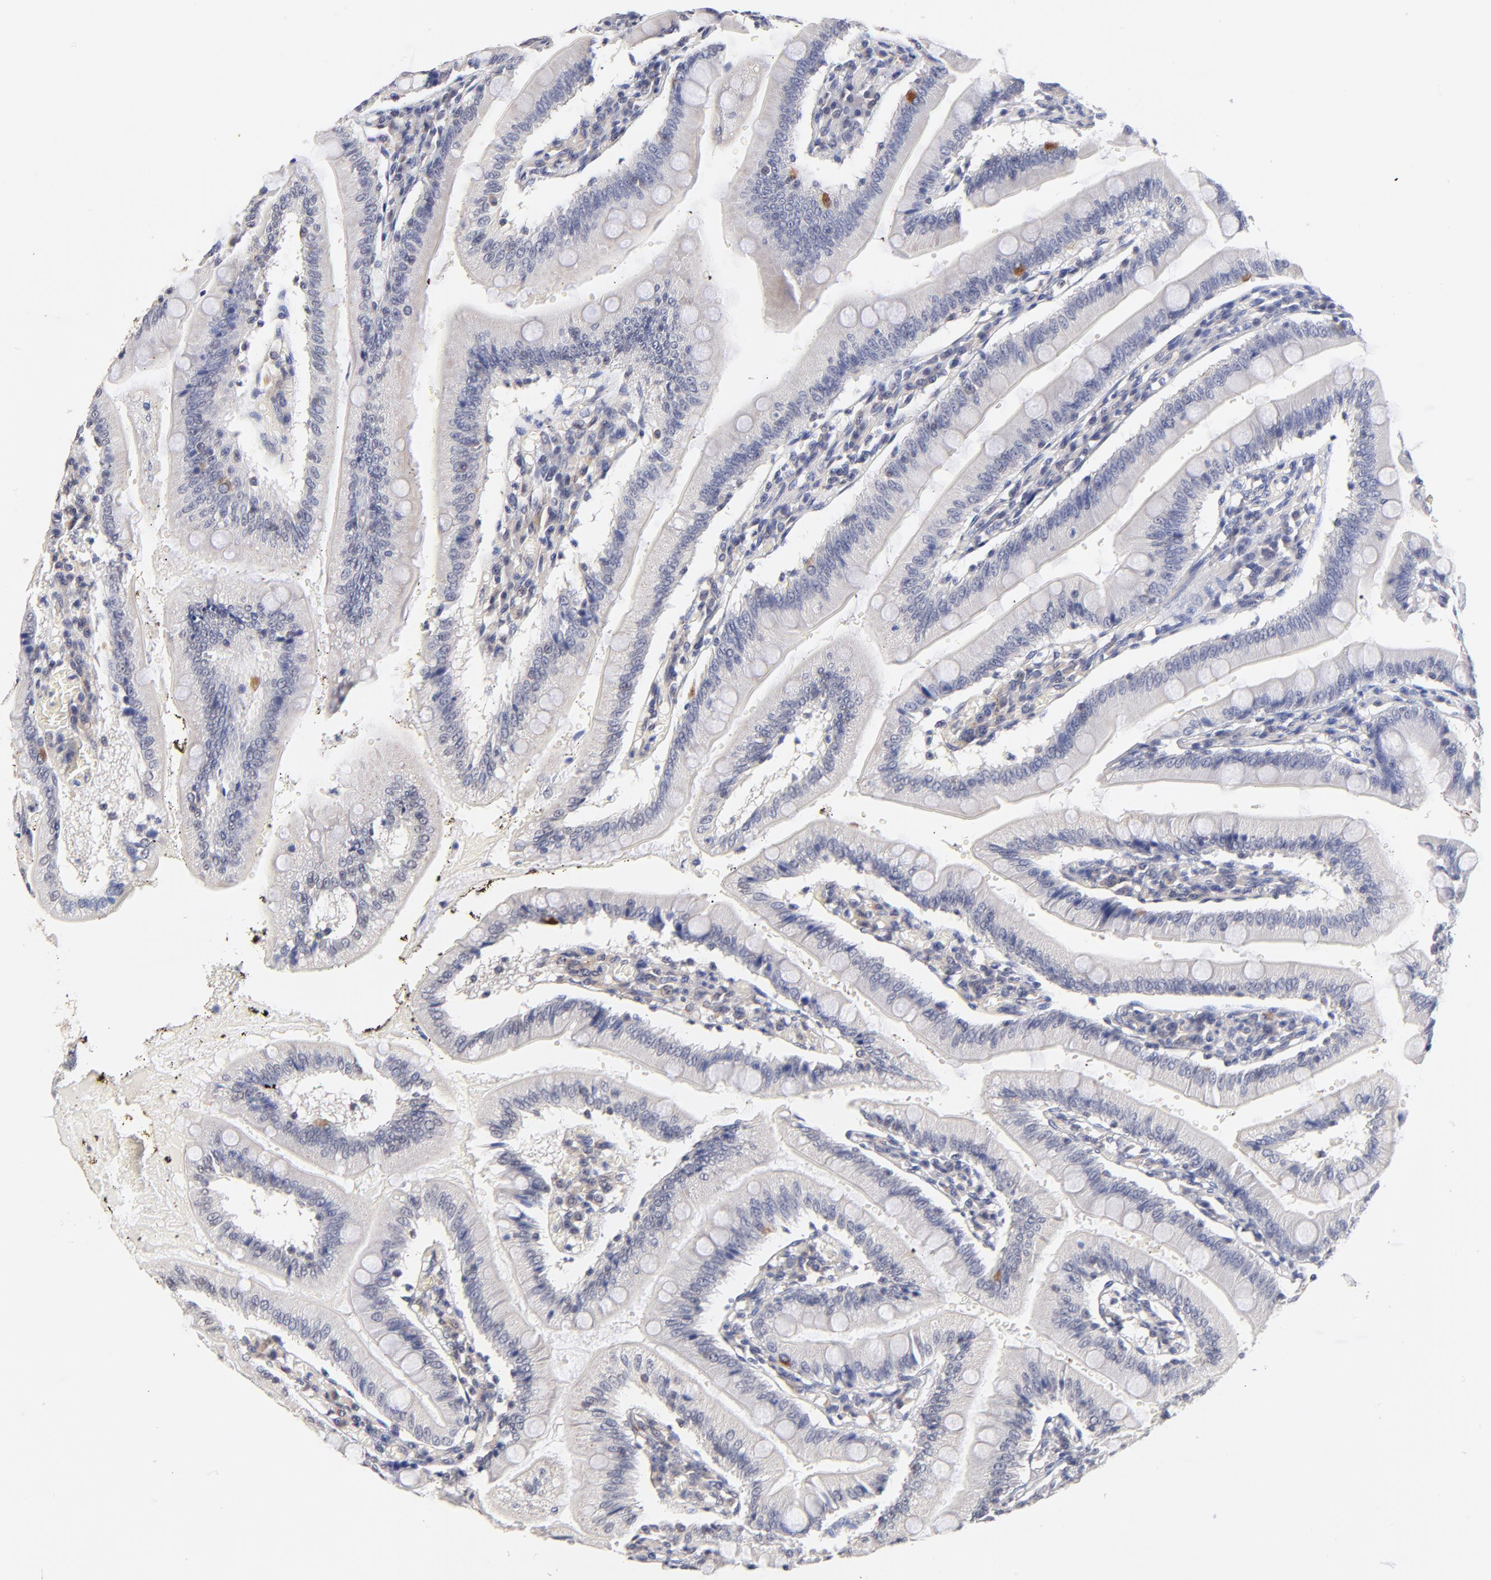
{"staining": {"intensity": "negative", "quantity": "none", "location": "none"}, "tissue": "small intestine", "cell_type": "Glandular cells", "image_type": "normal", "snomed": [{"axis": "morphology", "description": "Normal tissue, NOS"}, {"axis": "topography", "description": "Small intestine"}], "caption": "DAB (3,3'-diaminobenzidine) immunohistochemical staining of normal small intestine reveals no significant expression in glandular cells.", "gene": "RIBC2", "patient": {"sex": "male", "age": 71}}